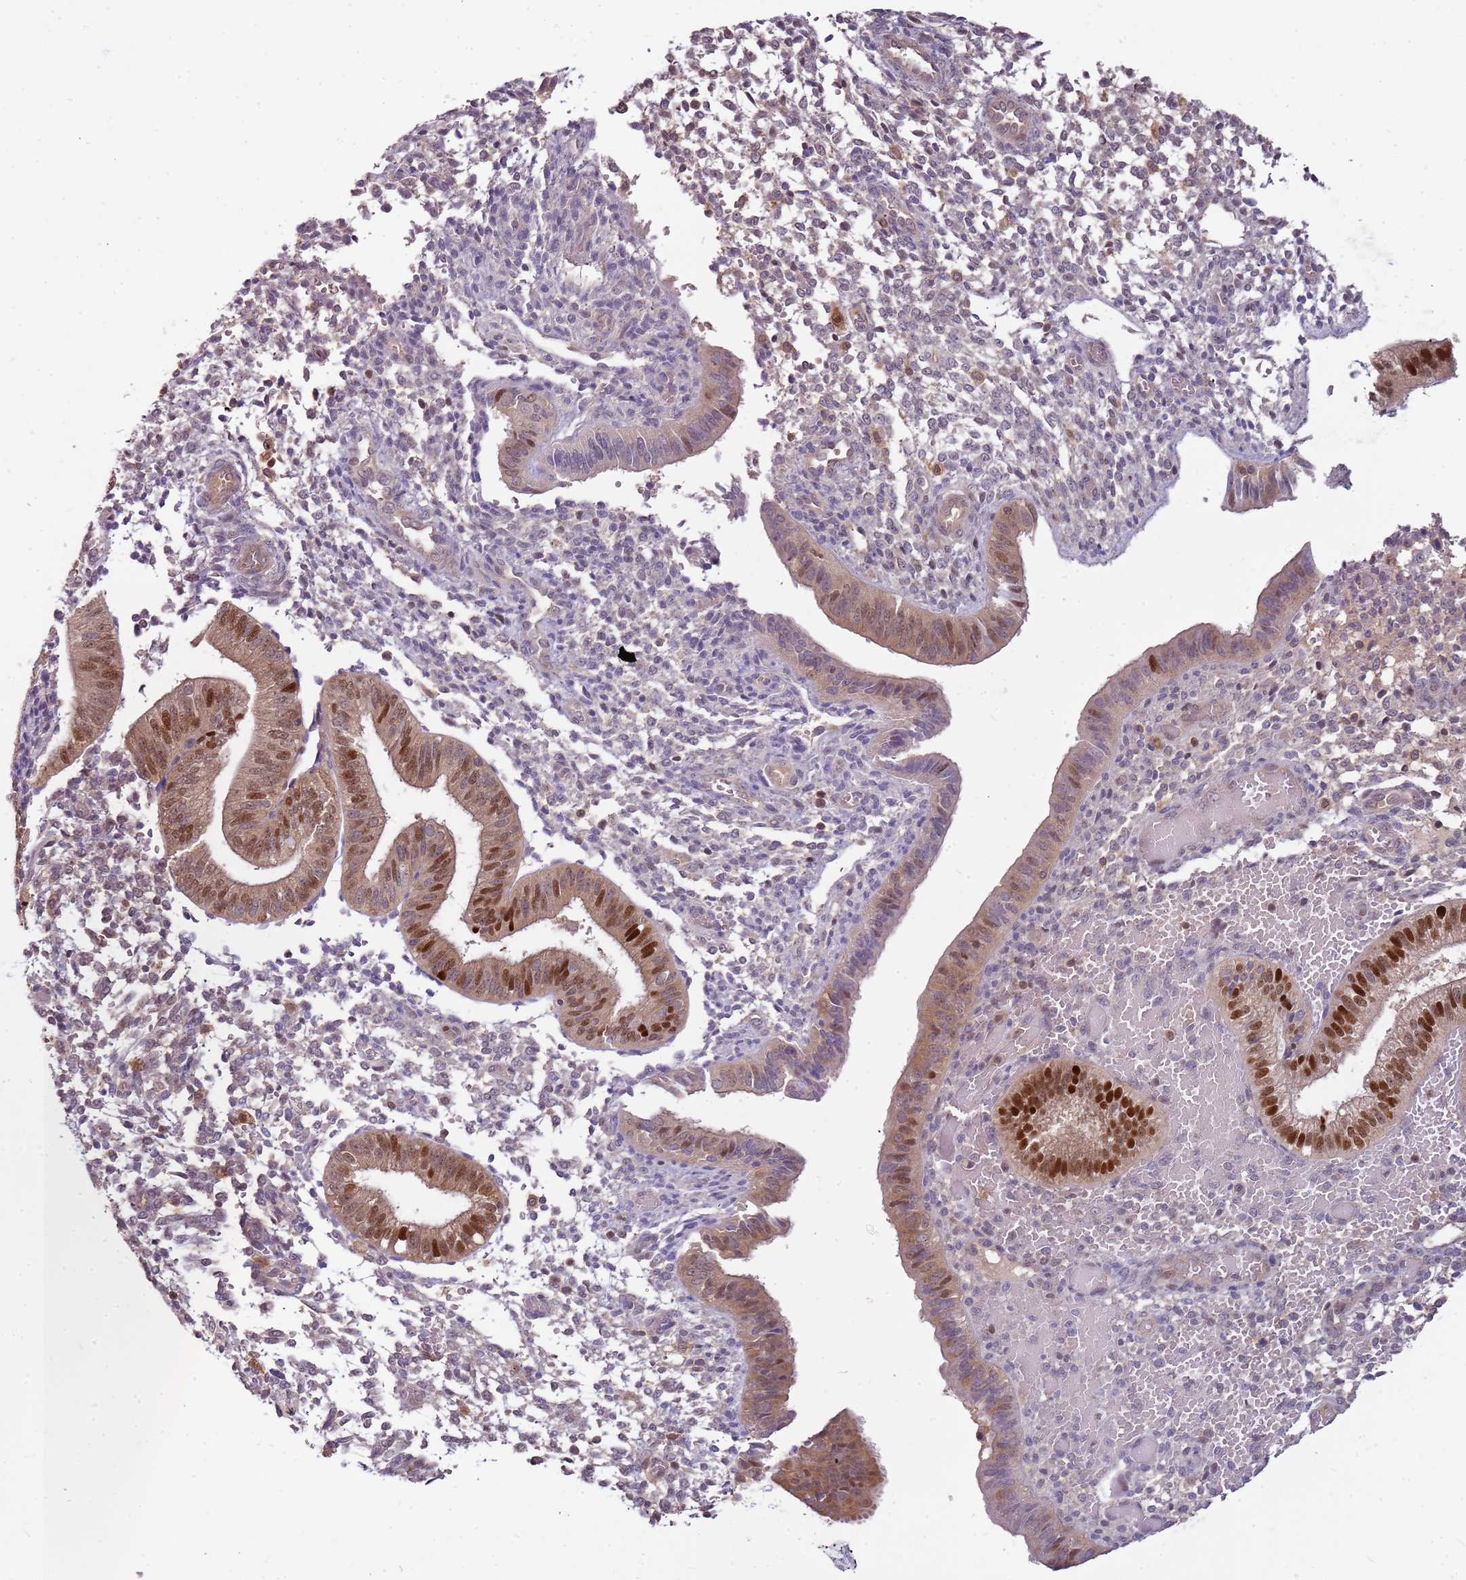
{"staining": {"intensity": "weak", "quantity": "<25%", "location": "nuclear"}, "tissue": "endometrium", "cell_type": "Cells in endometrial stroma", "image_type": "normal", "snomed": [{"axis": "morphology", "description": "Normal tissue, NOS"}, {"axis": "topography", "description": "Endometrium"}], "caption": "Photomicrograph shows no significant protein expression in cells in endometrial stroma of unremarkable endometrium. The staining was performed using DAB to visualize the protein expression in brown, while the nuclei were stained in blue with hematoxylin (Magnification: 20x).", "gene": "GSTO2", "patient": {"sex": "female", "age": 34}}